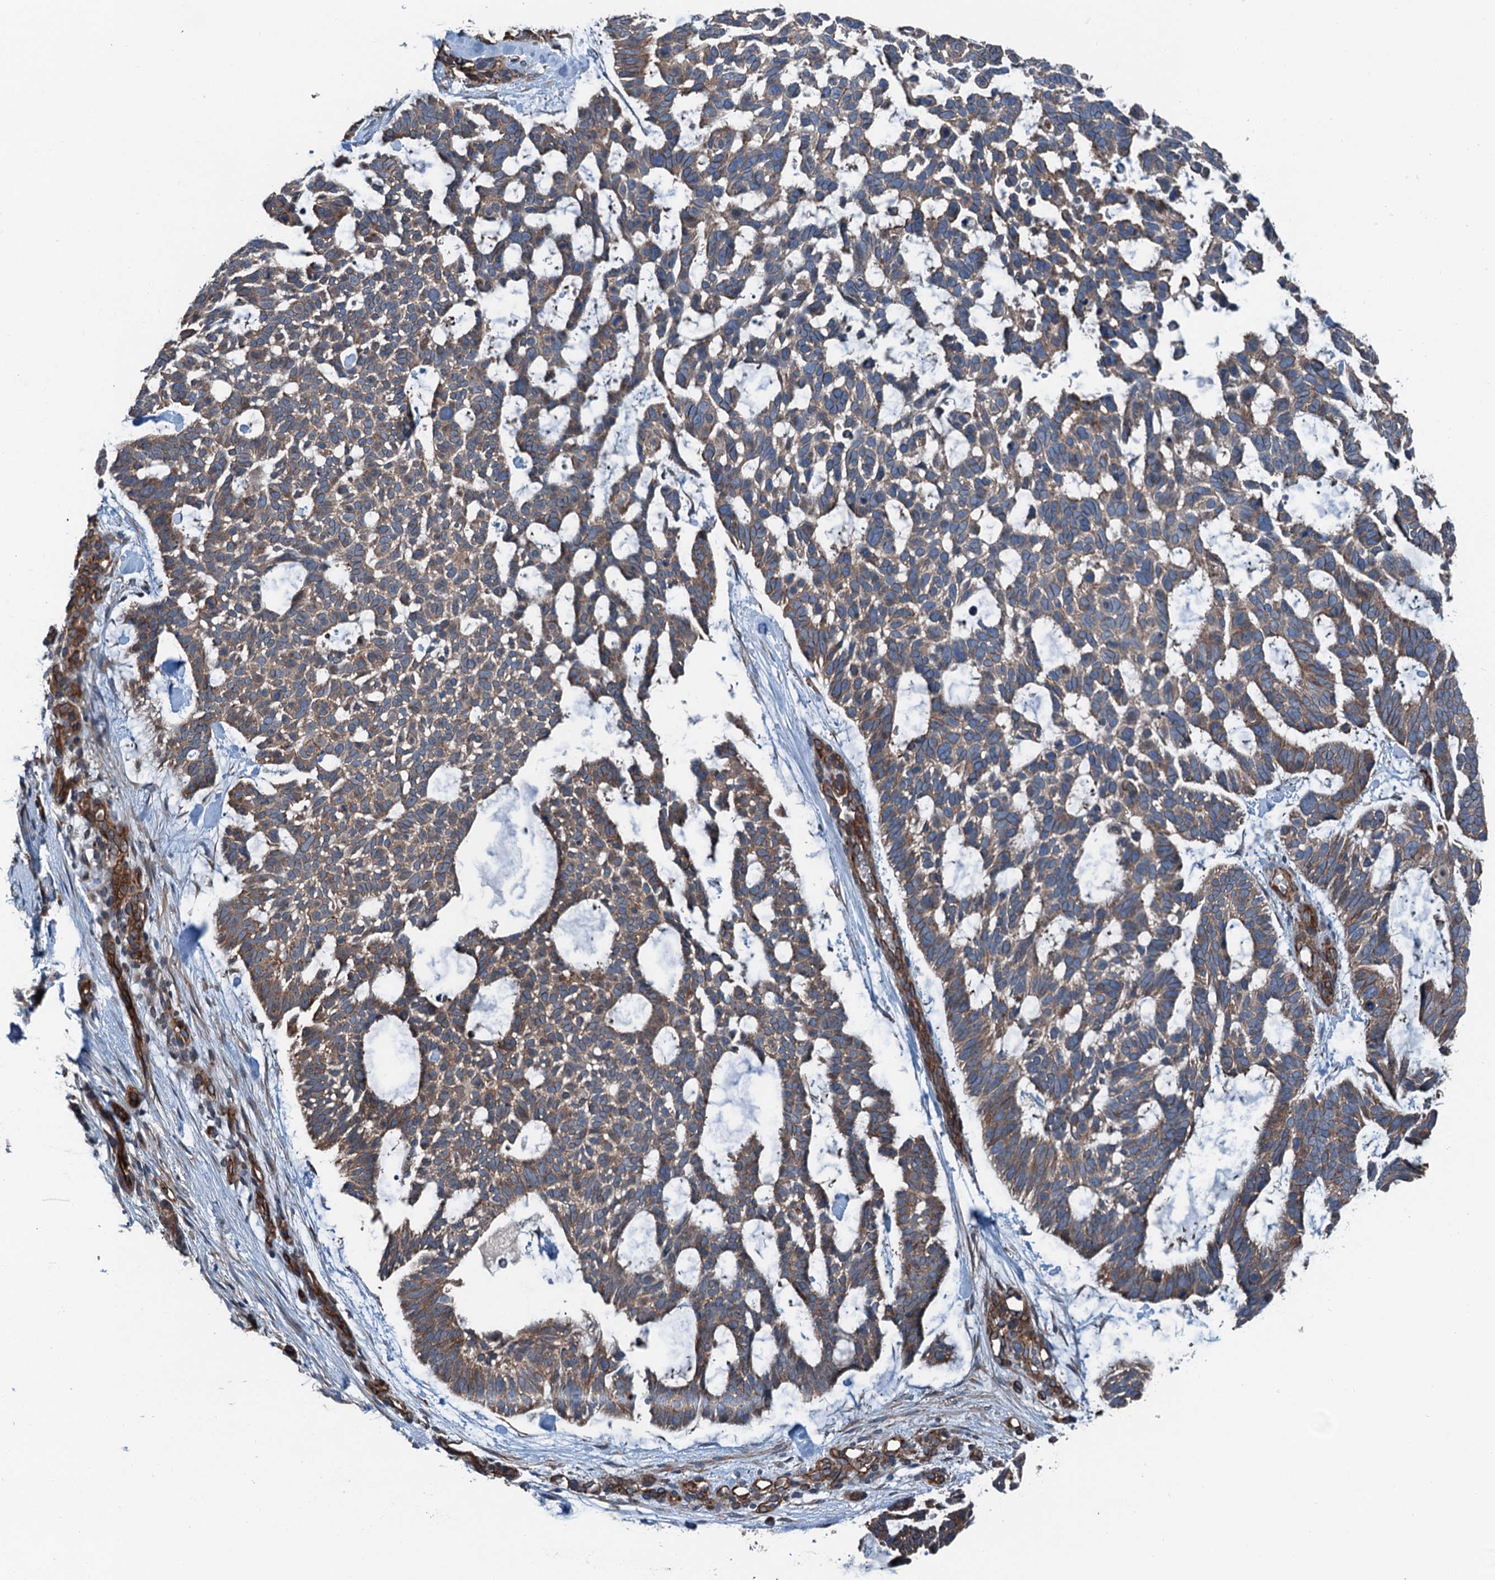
{"staining": {"intensity": "moderate", "quantity": "25%-75%", "location": "cytoplasmic/membranous"}, "tissue": "skin cancer", "cell_type": "Tumor cells", "image_type": "cancer", "snomed": [{"axis": "morphology", "description": "Basal cell carcinoma"}, {"axis": "topography", "description": "Skin"}], "caption": "The micrograph shows immunohistochemical staining of skin cancer. There is moderate cytoplasmic/membranous expression is appreciated in approximately 25%-75% of tumor cells.", "gene": "NMRAL1", "patient": {"sex": "male", "age": 88}}